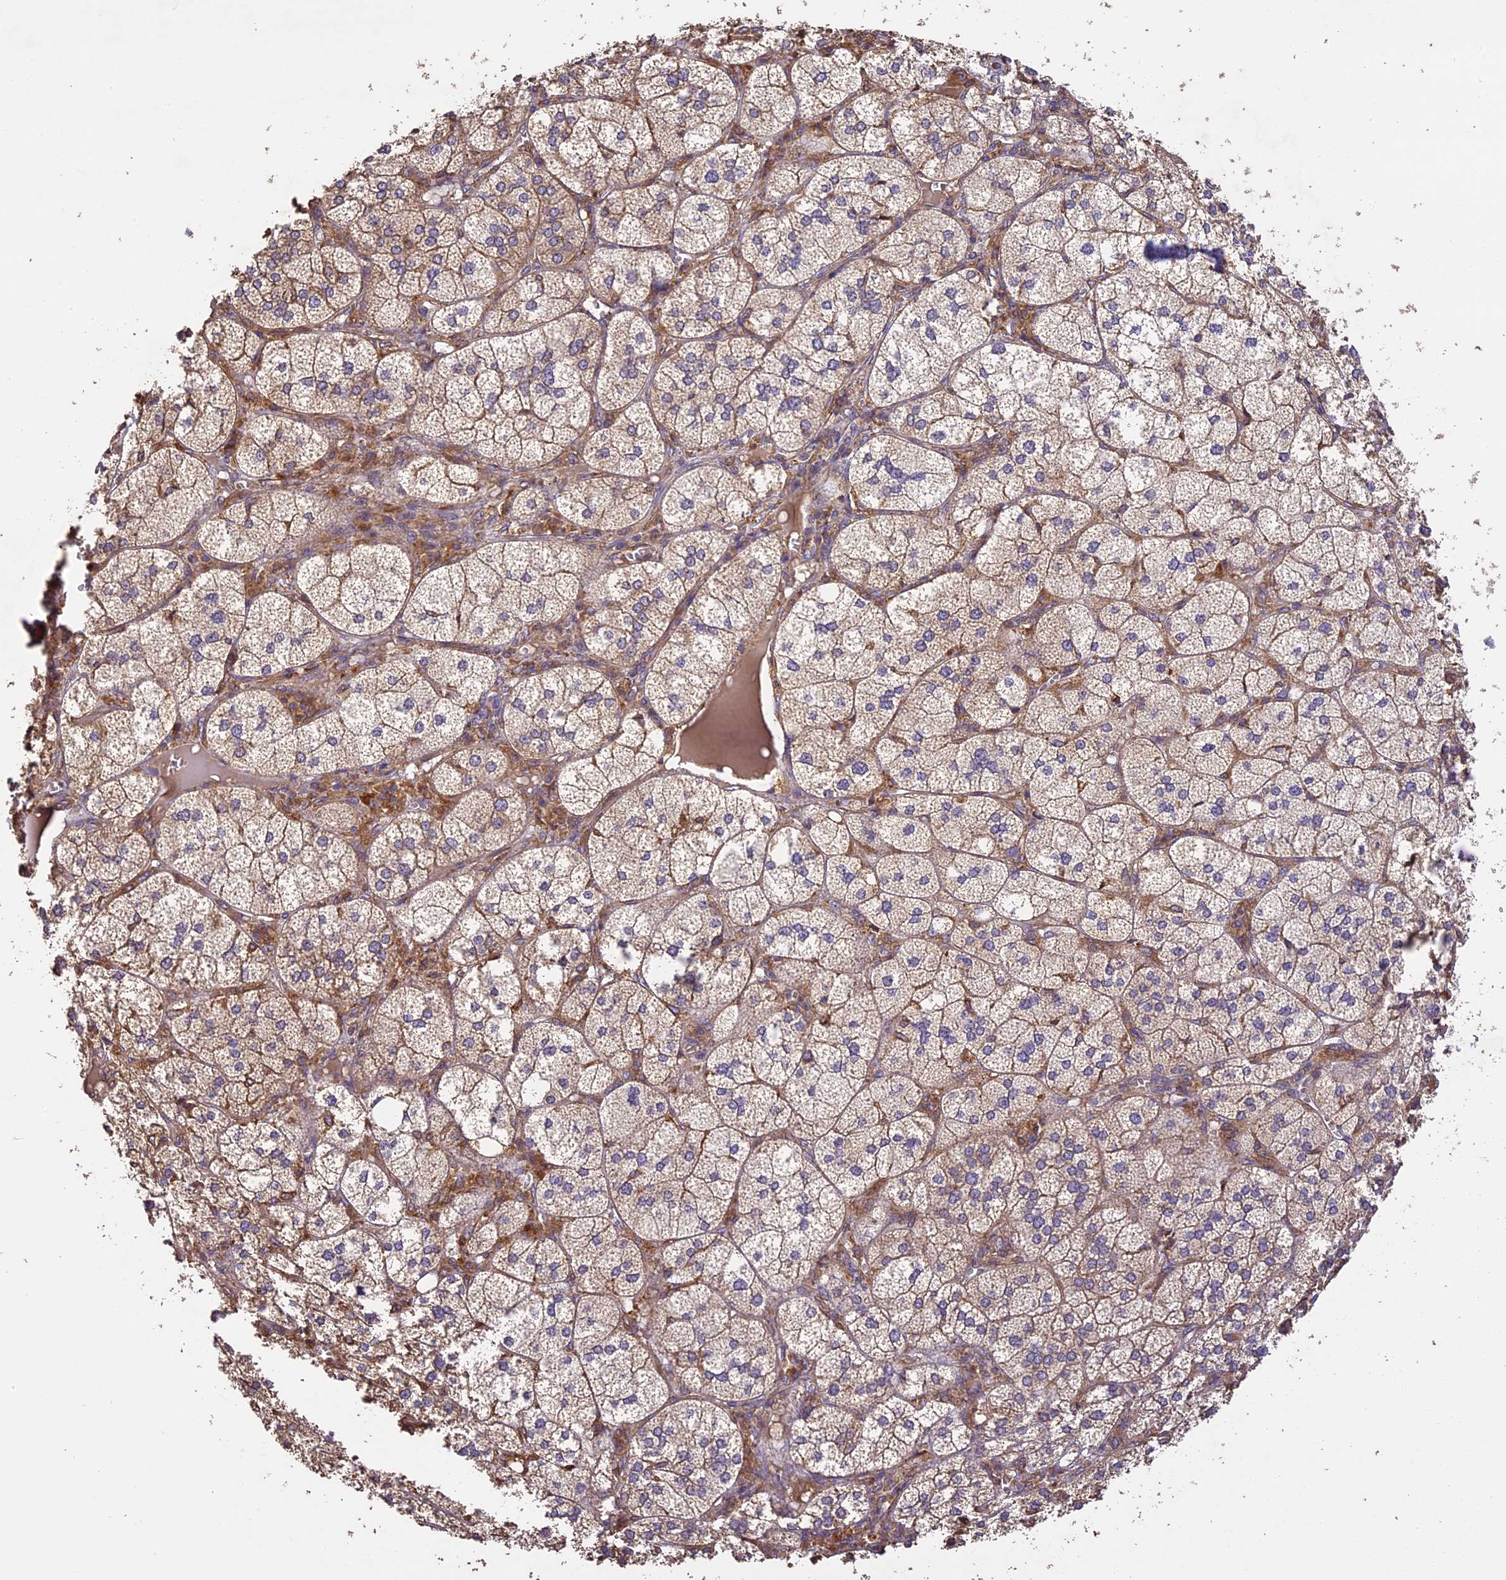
{"staining": {"intensity": "moderate", "quantity": ">75%", "location": "cytoplasmic/membranous"}, "tissue": "adrenal gland", "cell_type": "Glandular cells", "image_type": "normal", "snomed": [{"axis": "morphology", "description": "Normal tissue, NOS"}, {"axis": "topography", "description": "Adrenal gland"}], "caption": "Normal adrenal gland displays moderate cytoplasmic/membranous expression in approximately >75% of glandular cells The protein of interest is shown in brown color, while the nuclei are stained blue..", "gene": "BRAP", "patient": {"sex": "female", "age": 61}}